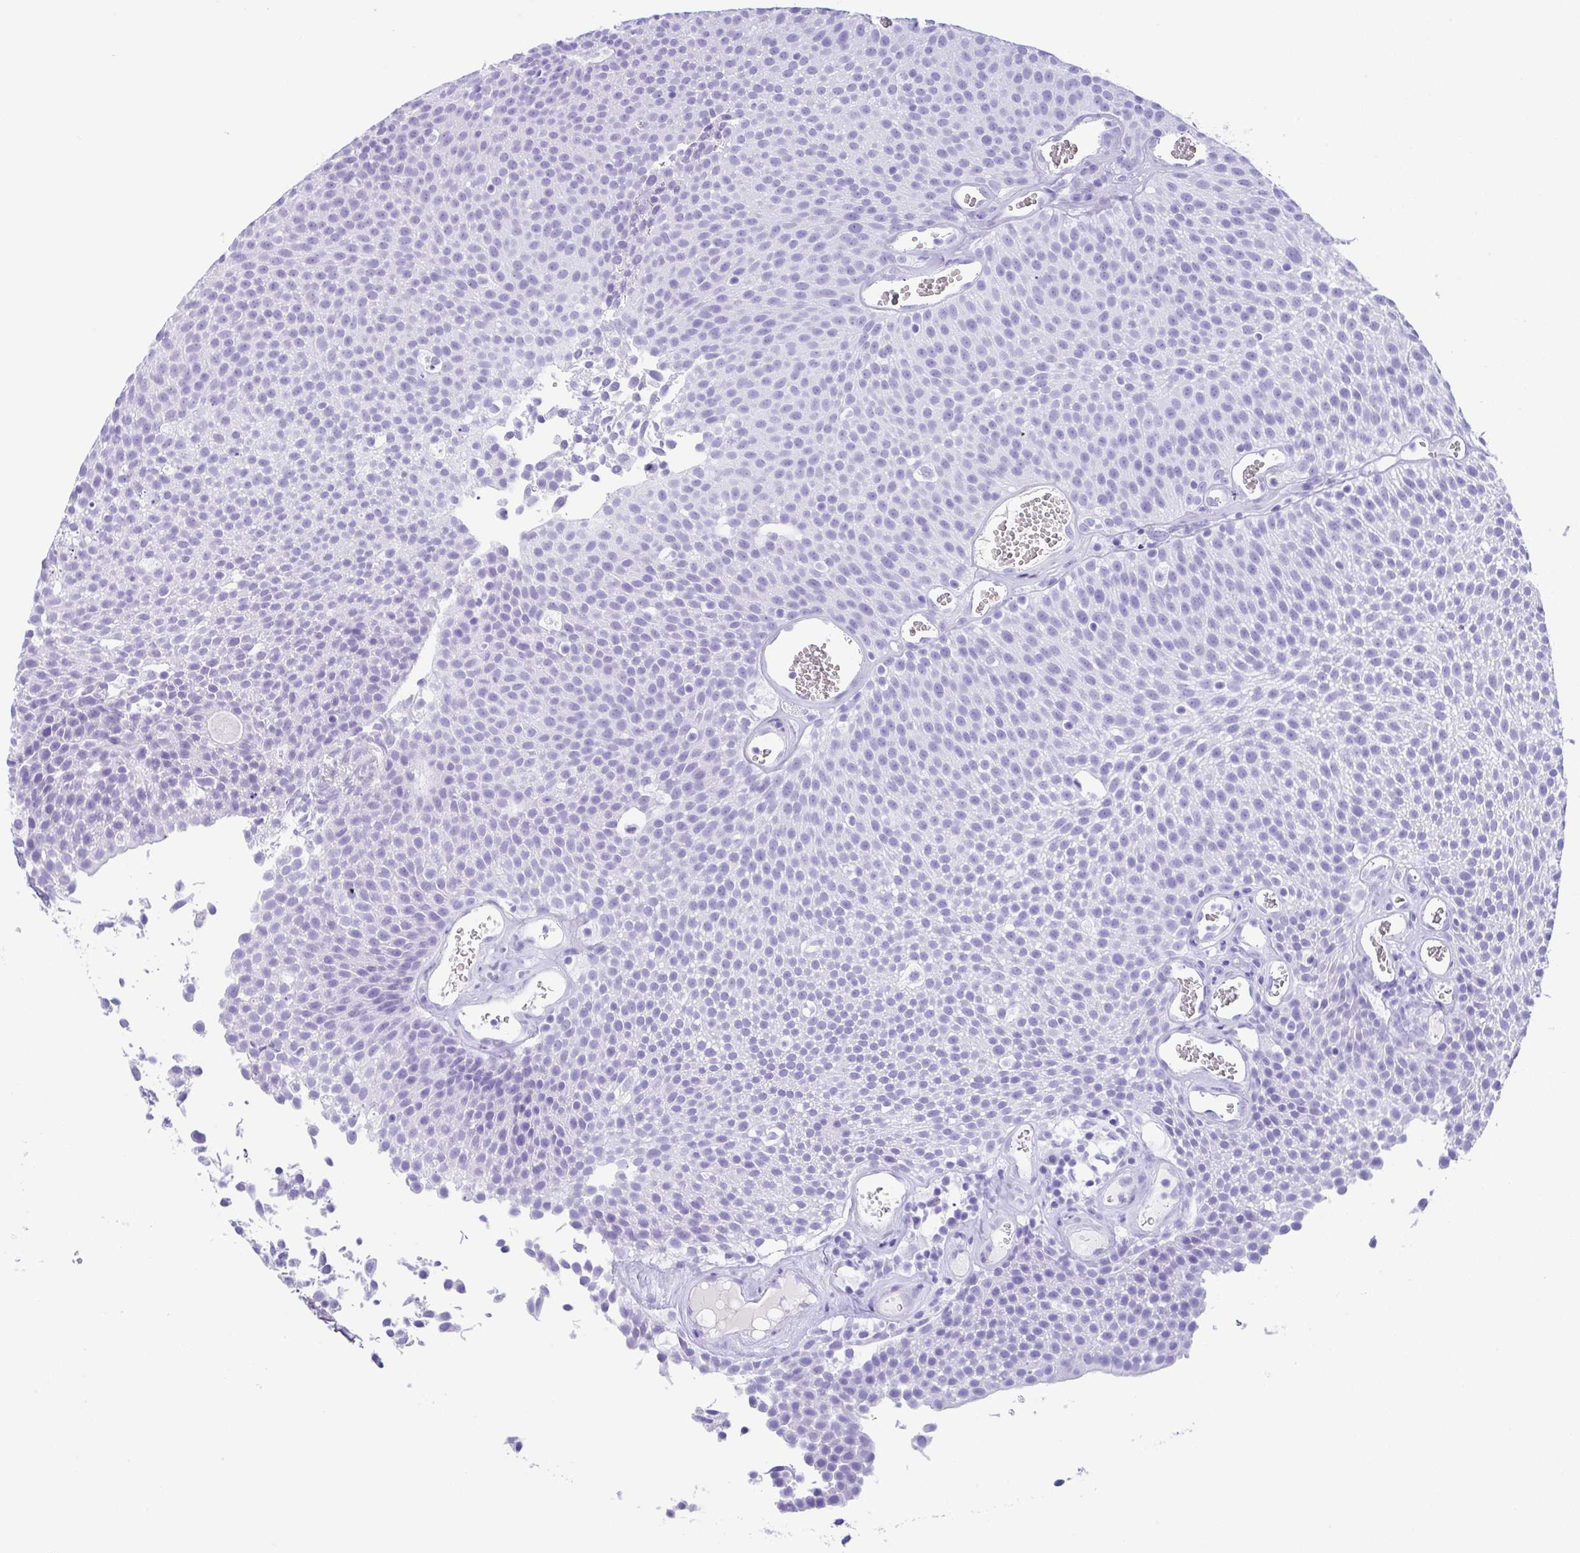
{"staining": {"intensity": "negative", "quantity": "none", "location": "none"}, "tissue": "urothelial cancer", "cell_type": "Tumor cells", "image_type": "cancer", "snomed": [{"axis": "morphology", "description": "Urothelial carcinoma, Low grade"}, {"axis": "topography", "description": "Urinary bladder"}], "caption": "Tumor cells show no significant protein positivity in urothelial cancer.", "gene": "CPA1", "patient": {"sex": "female", "age": 79}}